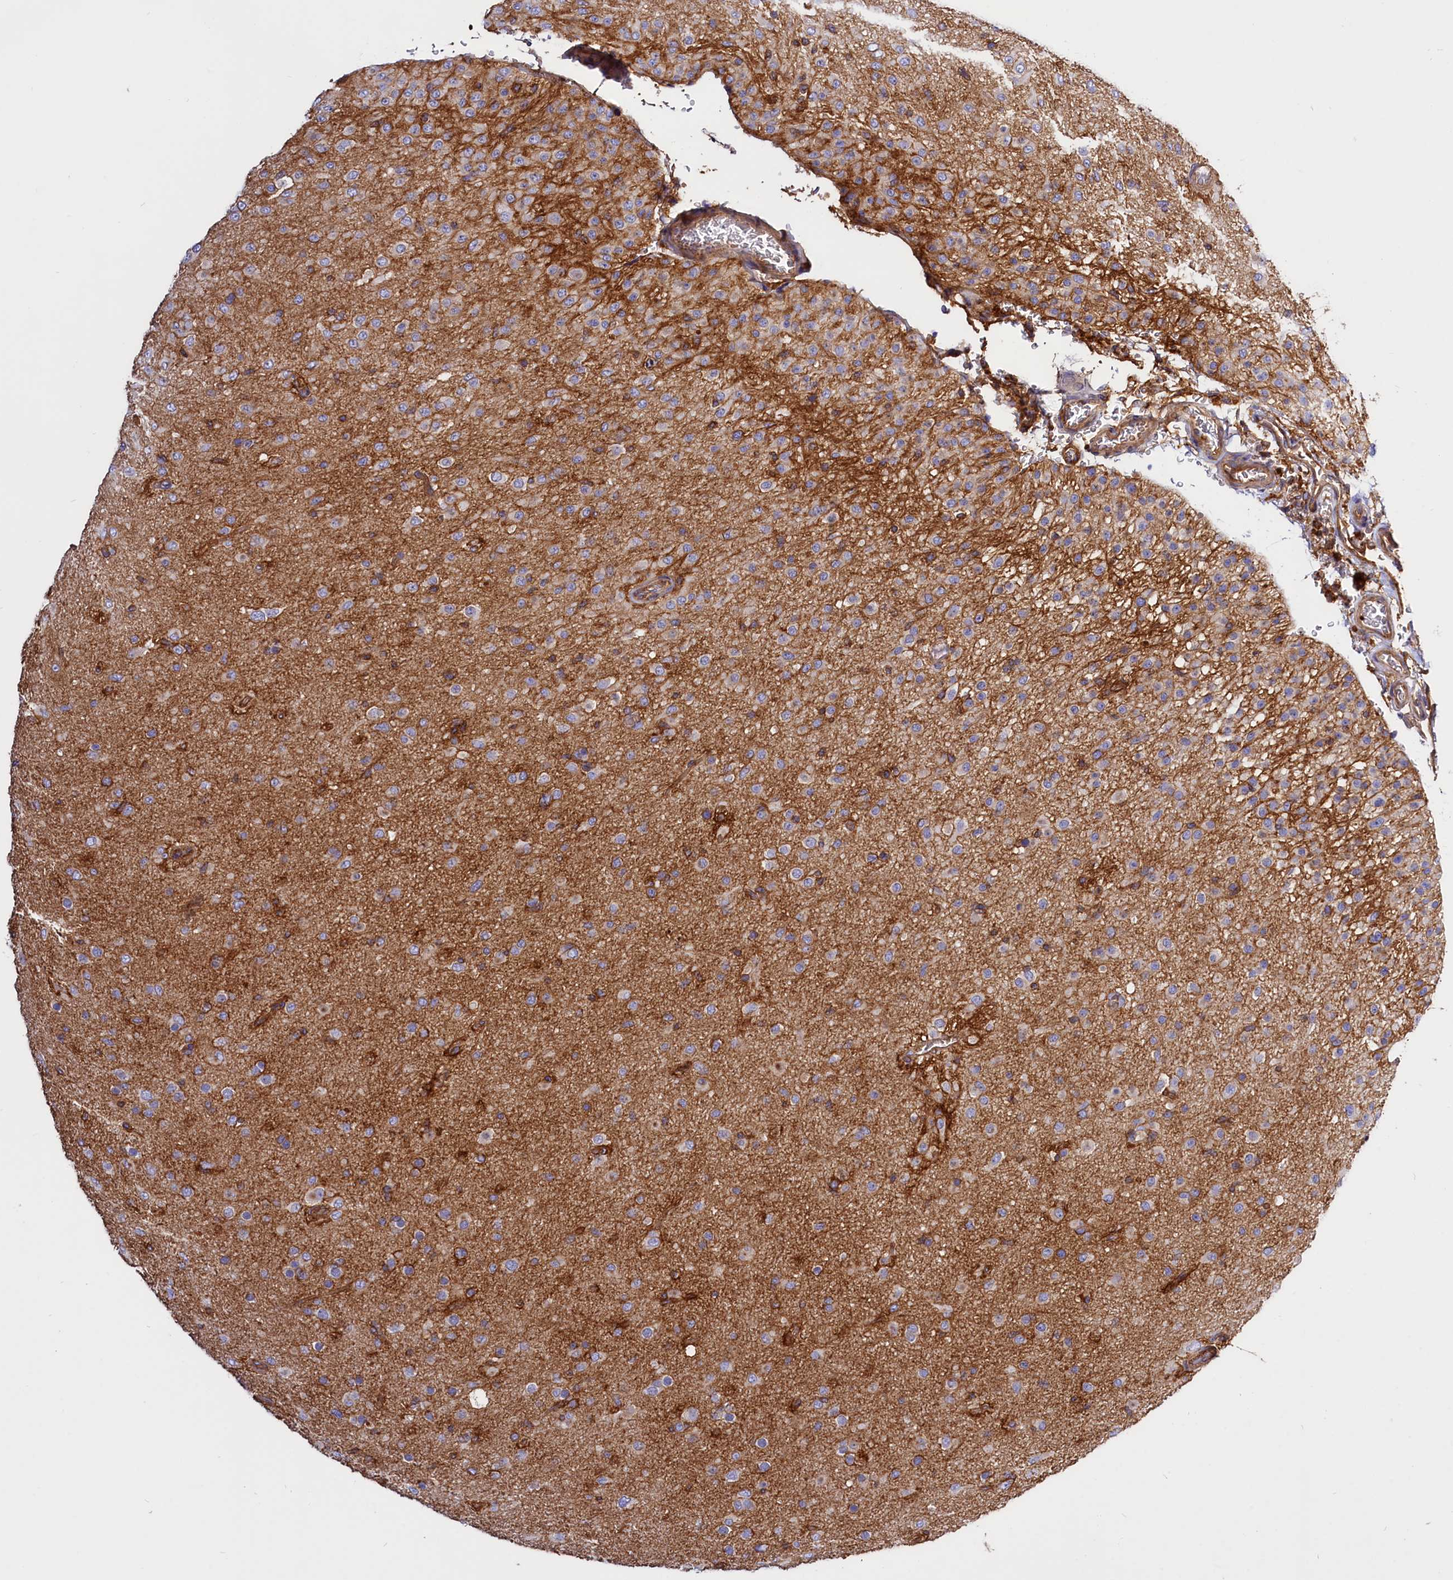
{"staining": {"intensity": "negative", "quantity": "none", "location": "none"}, "tissue": "glioma", "cell_type": "Tumor cells", "image_type": "cancer", "snomed": [{"axis": "morphology", "description": "Glioma, malignant, Low grade"}, {"axis": "topography", "description": "Brain"}], "caption": "The image demonstrates no staining of tumor cells in malignant glioma (low-grade).", "gene": "ANO6", "patient": {"sex": "male", "age": 65}}